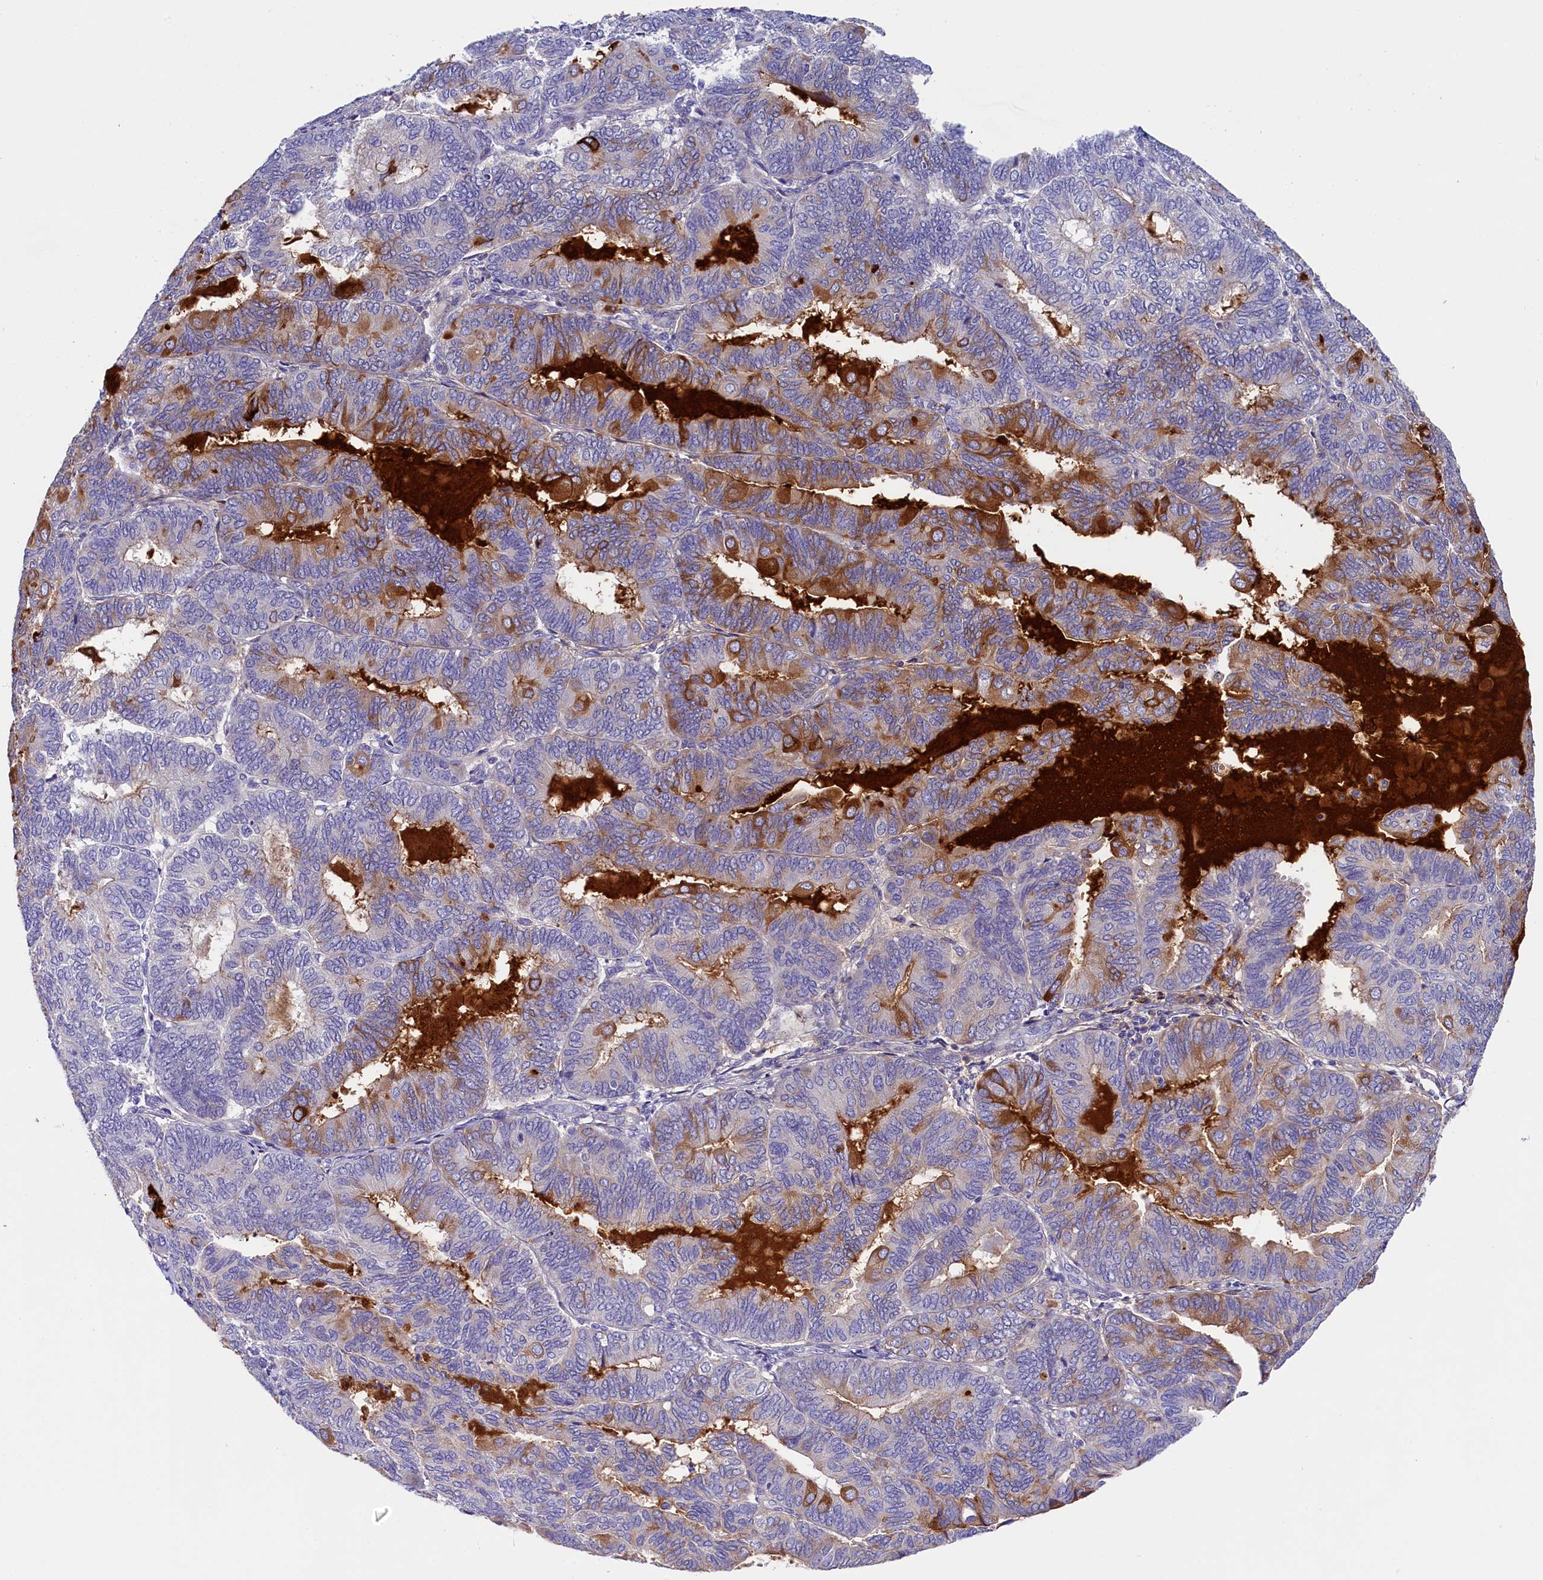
{"staining": {"intensity": "moderate", "quantity": "<25%", "location": "cytoplasmic/membranous"}, "tissue": "endometrial cancer", "cell_type": "Tumor cells", "image_type": "cancer", "snomed": [{"axis": "morphology", "description": "Adenocarcinoma, NOS"}, {"axis": "topography", "description": "Endometrium"}], "caption": "DAB (3,3'-diaminobenzidine) immunohistochemical staining of human endometrial cancer reveals moderate cytoplasmic/membranous protein positivity in about <25% of tumor cells.", "gene": "SOD3", "patient": {"sex": "female", "age": 81}}